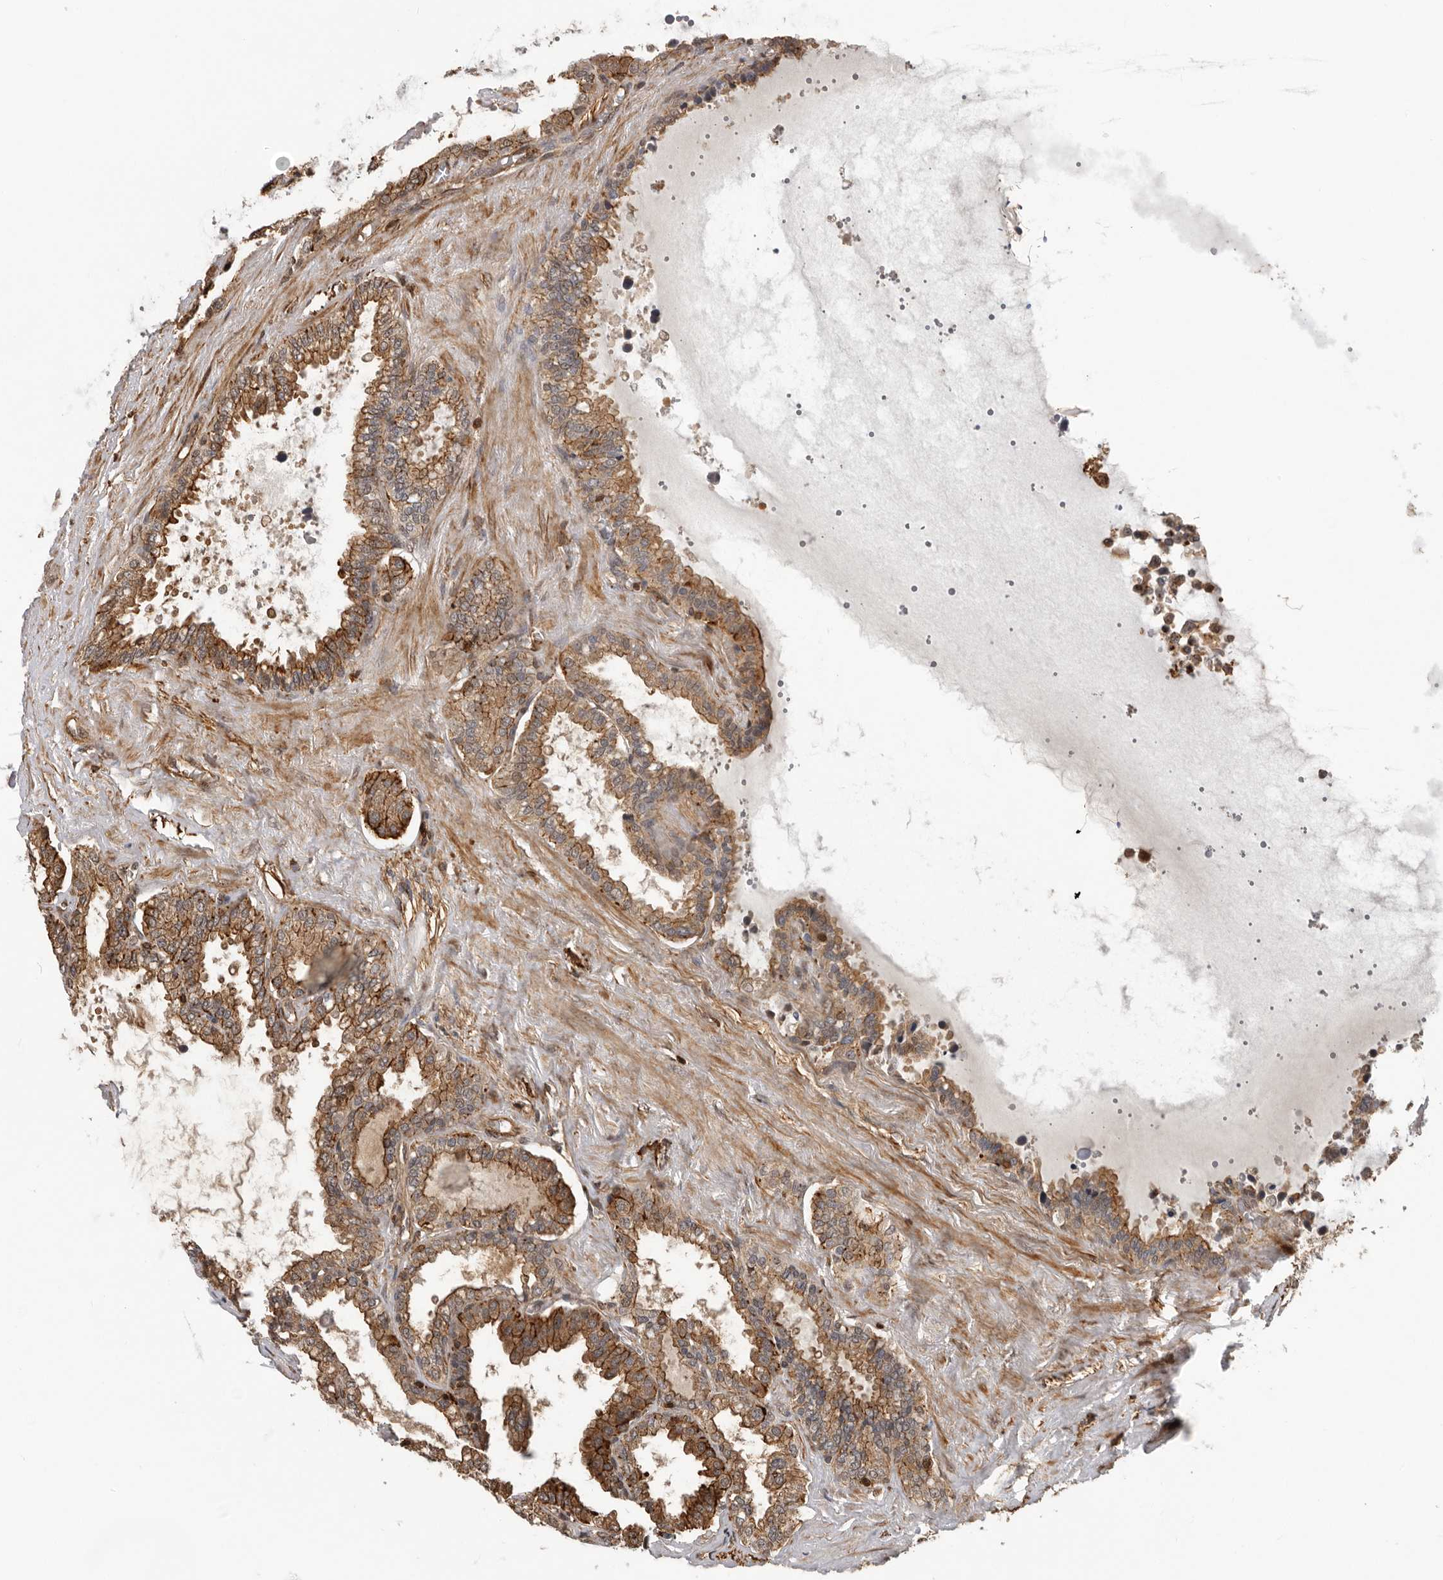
{"staining": {"intensity": "moderate", "quantity": ">75%", "location": "cytoplasmic/membranous"}, "tissue": "seminal vesicle", "cell_type": "Glandular cells", "image_type": "normal", "snomed": [{"axis": "morphology", "description": "Normal tissue, NOS"}, {"axis": "topography", "description": "Seminal veicle"}], "caption": "This is a histology image of immunohistochemistry (IHC) staining of unremarkable seminal vesicle, which shows moderate positivity in the cytoplasmic/membranous of glandular cells.", "gene": "RNF157", "patient": {"sex": "male", "age": 46}}